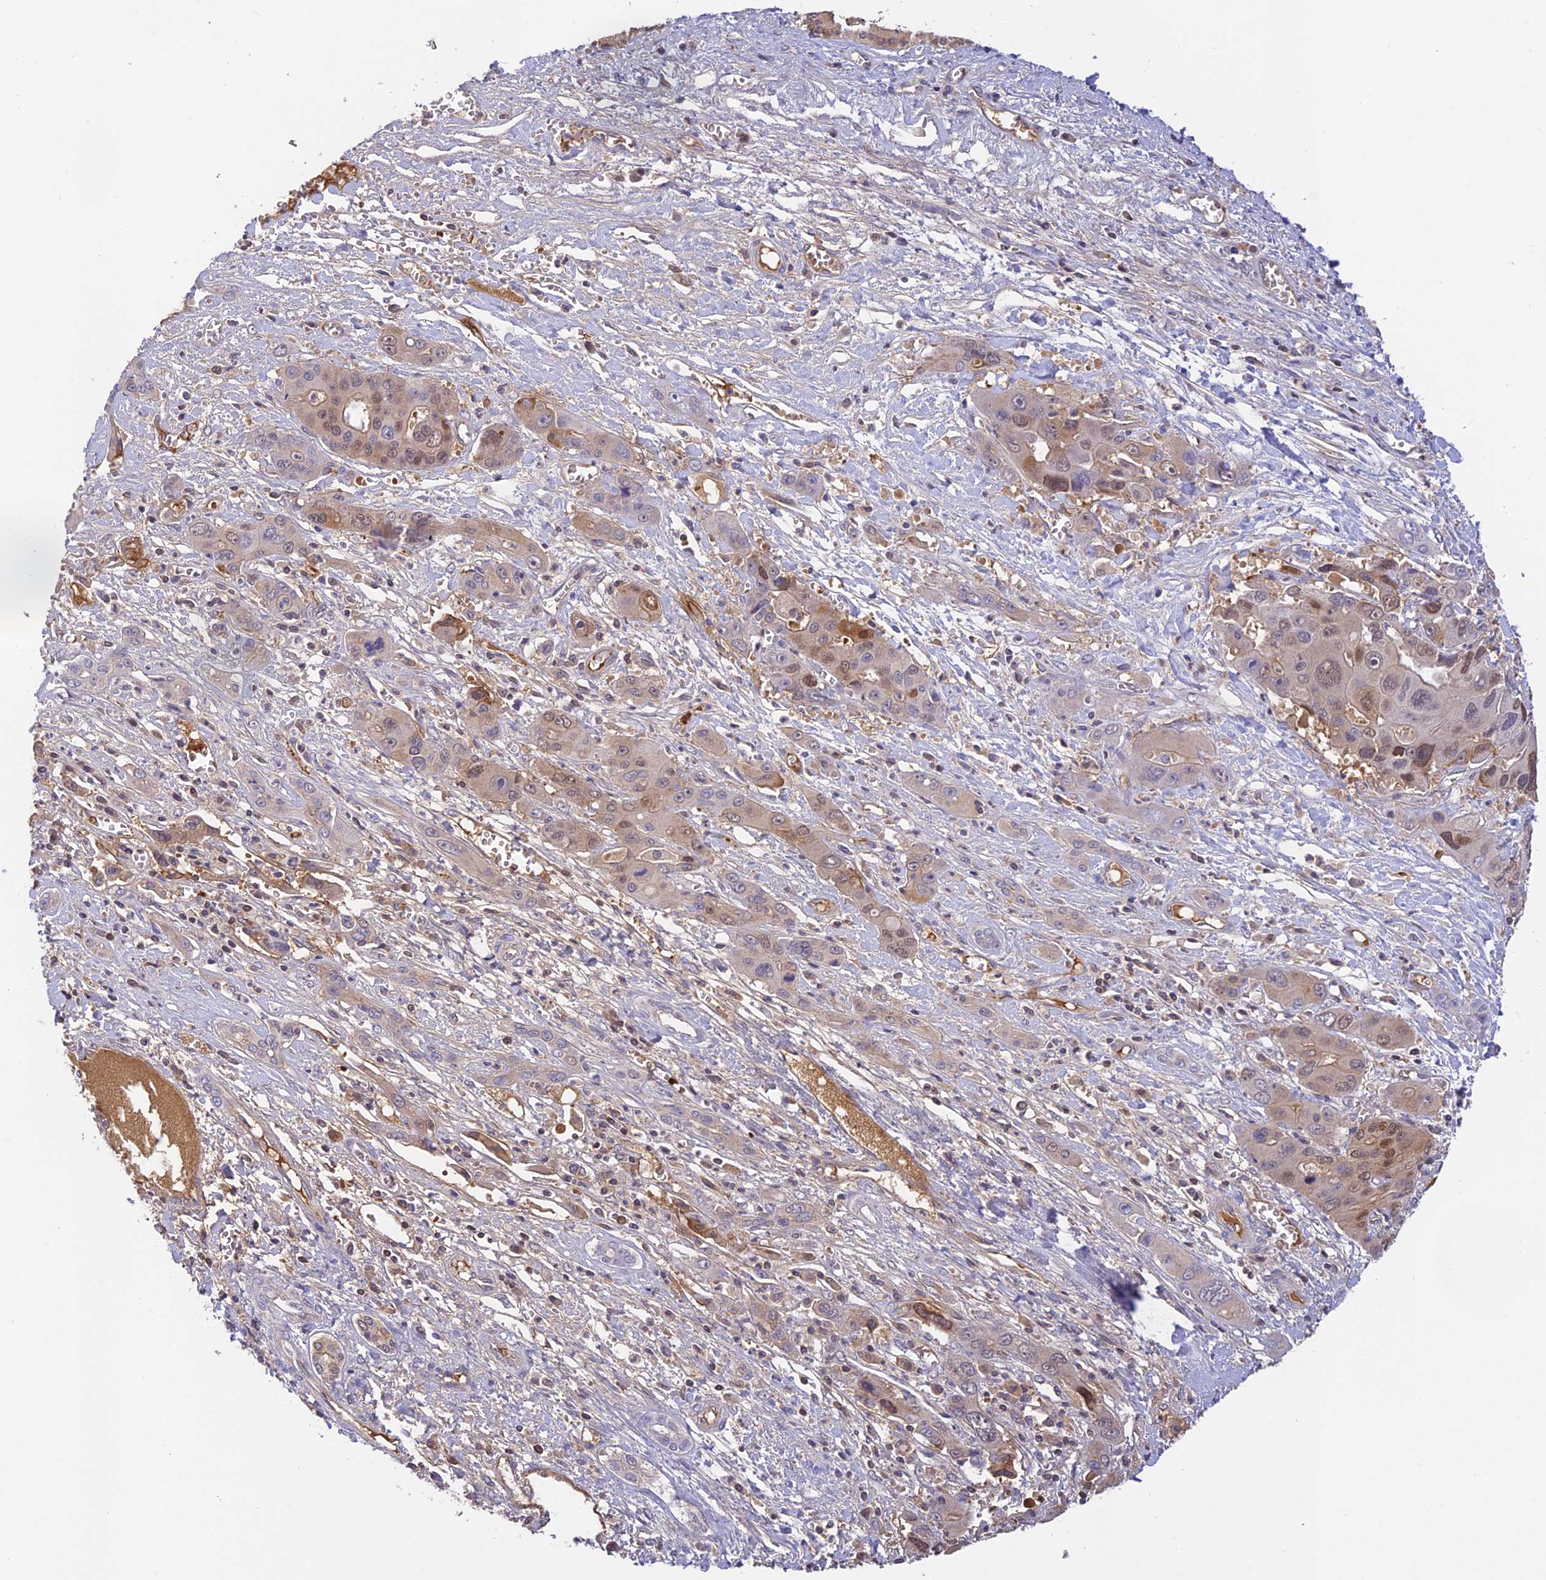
{"staining": {"intensity": "moderate", "quantity": "<25%", "location": "cytoplasmic/membranous,nuclear"}, "tissue": "liver cancer", "cell_type": "Tumor cells", "image_type": "cancer", "snomed": [{"axis": "morphology", "description": "Cholangiocarcinoma"}, {"axis": "topography", "description": "Liver"}], "caption": "This image exhibits immunohistochemistry (IHC) staining of liver cholangiocarcinoma, with low moderate cytoplasmic/membranous and nuclear expression in about <25% of tumor cells.", "gene": "HDHD2", "patient": {"sex": "male", "age": 67}}